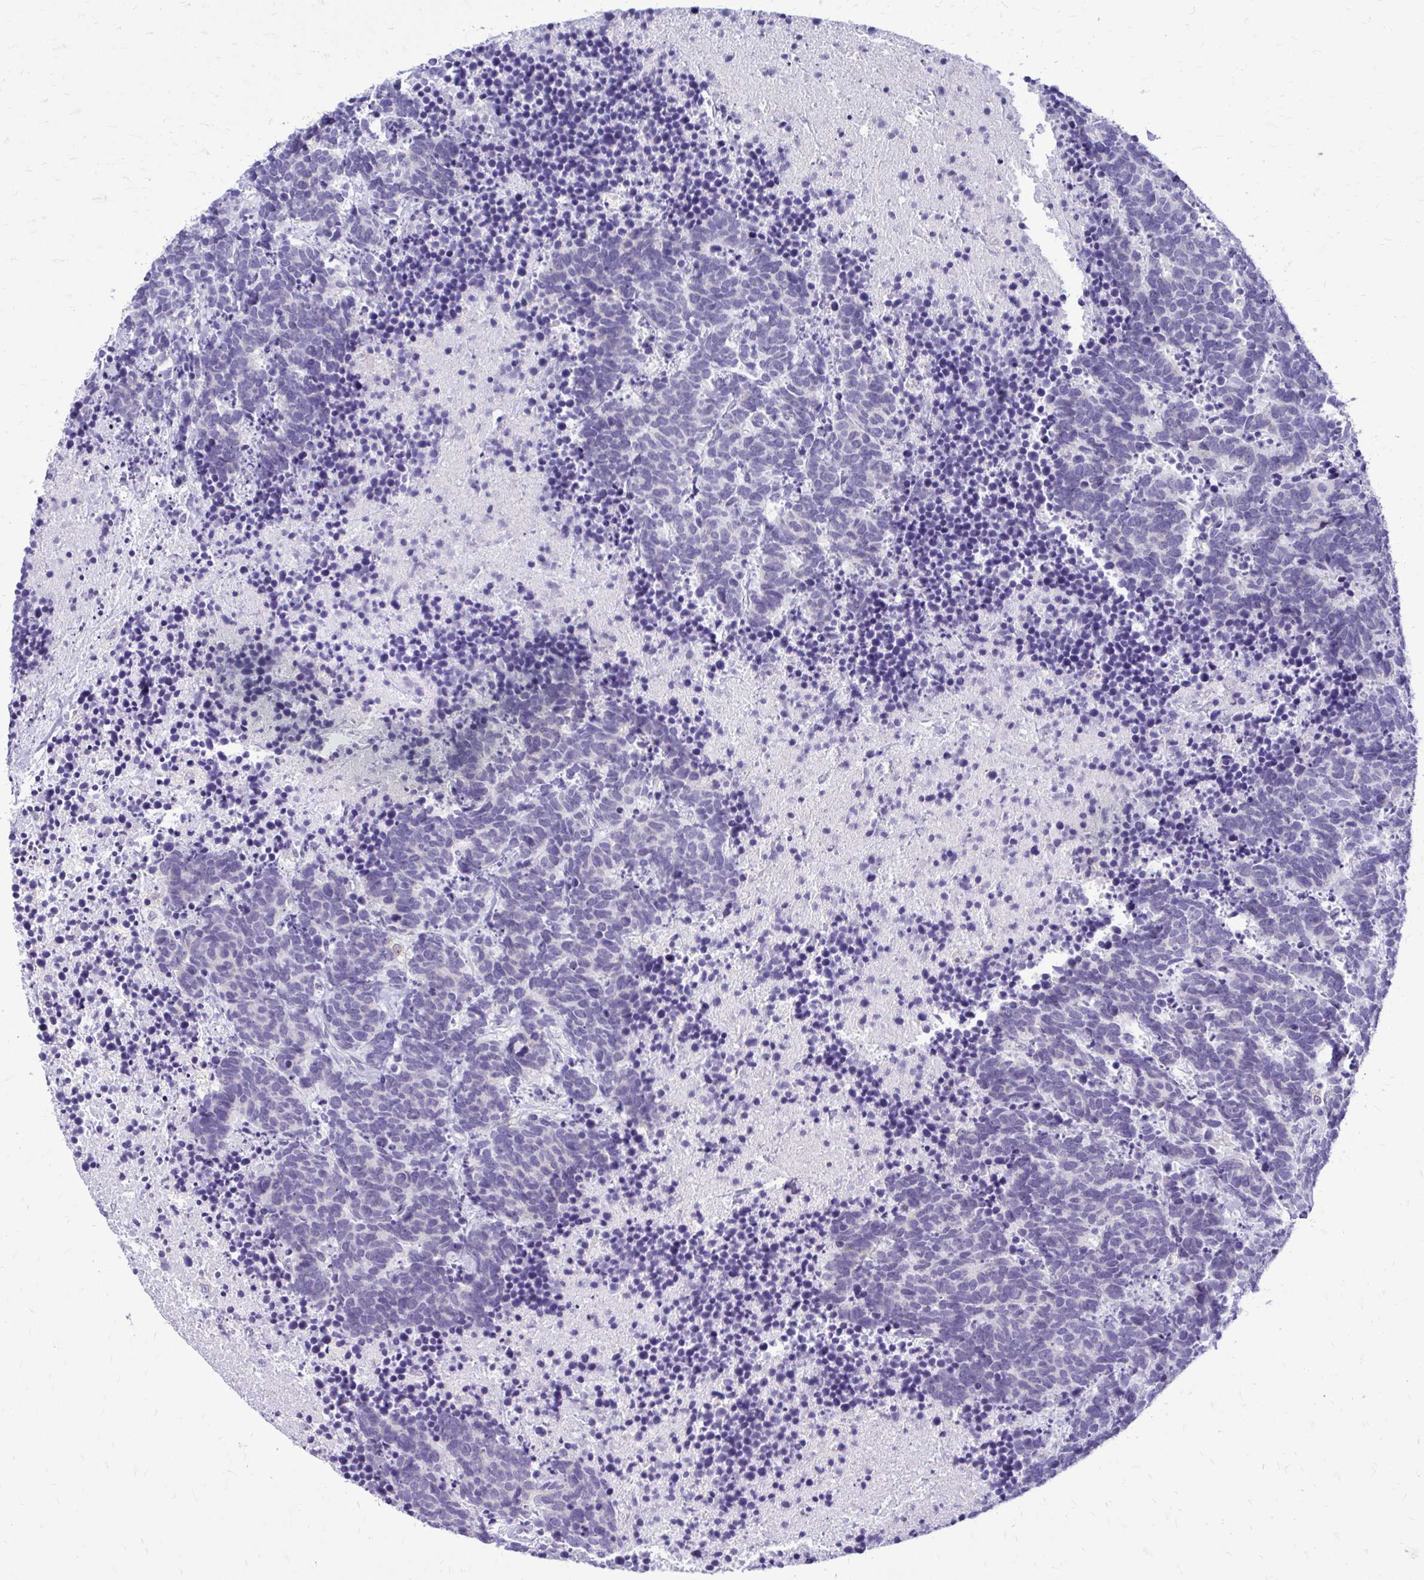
{"staining": {"intensity": "negative", "quantity": "none", "location": "none"}, "tissue": "carcinoid", "cell_type": "Tumor cells", "image_type": "cancer", "snomed": [{"axis": "morphology", "description": "Carcinoma, NOS"}, {"axis": "morphology", "description": "Carcinoid, malignant, NOS"}, {"axis": "topography", "description": "Prostate"}], "caption": "Image shows no significant protein expression in tumor cells of carcinoid. The staining is performed using DAB brown chromogen with nuclei counter-stained in using hematoxylin.", "gene": "NIFK", "patient": {"sex": "male", "age": 57}}